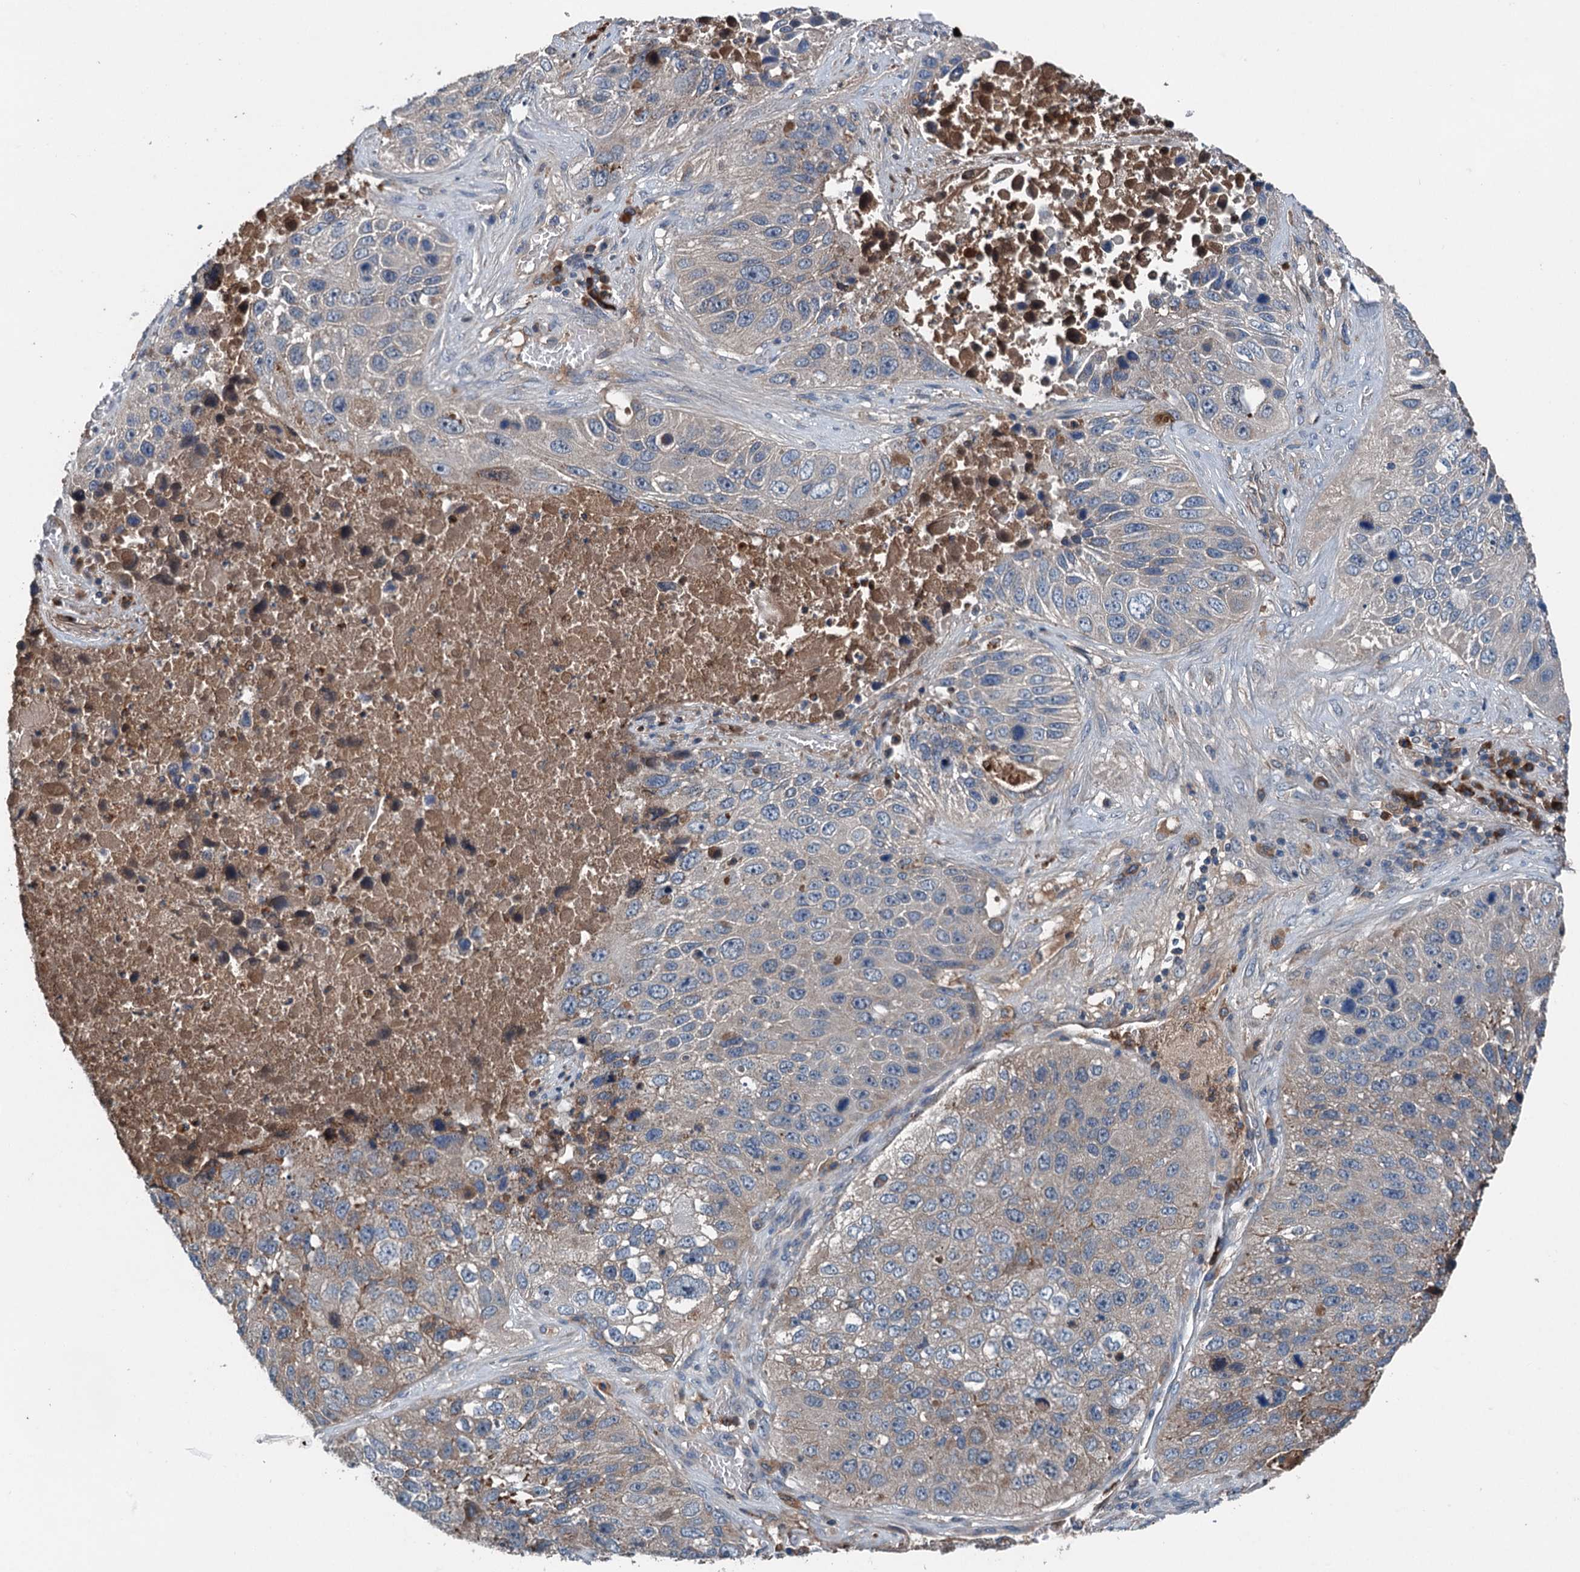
{"staining": {"intensity": "weak", "quantity": "<25%", "location": "cytoplasmic/membranous"}, "tissue": "lung cancer", "cell_type": "Tumor cells", "image_type": "cancer", "snomed": [{"axis": "morphology", "description": "Squamous cell carcinoma, NOS"}, {"axis": "topography", "description": "Lung"}], "caption": "The histopathology image displays no significant staining in tumor cells of lung squamous cell carcinoma.", "gene": "PDSS1", "patient": {"sex": "male", "age": 61}}